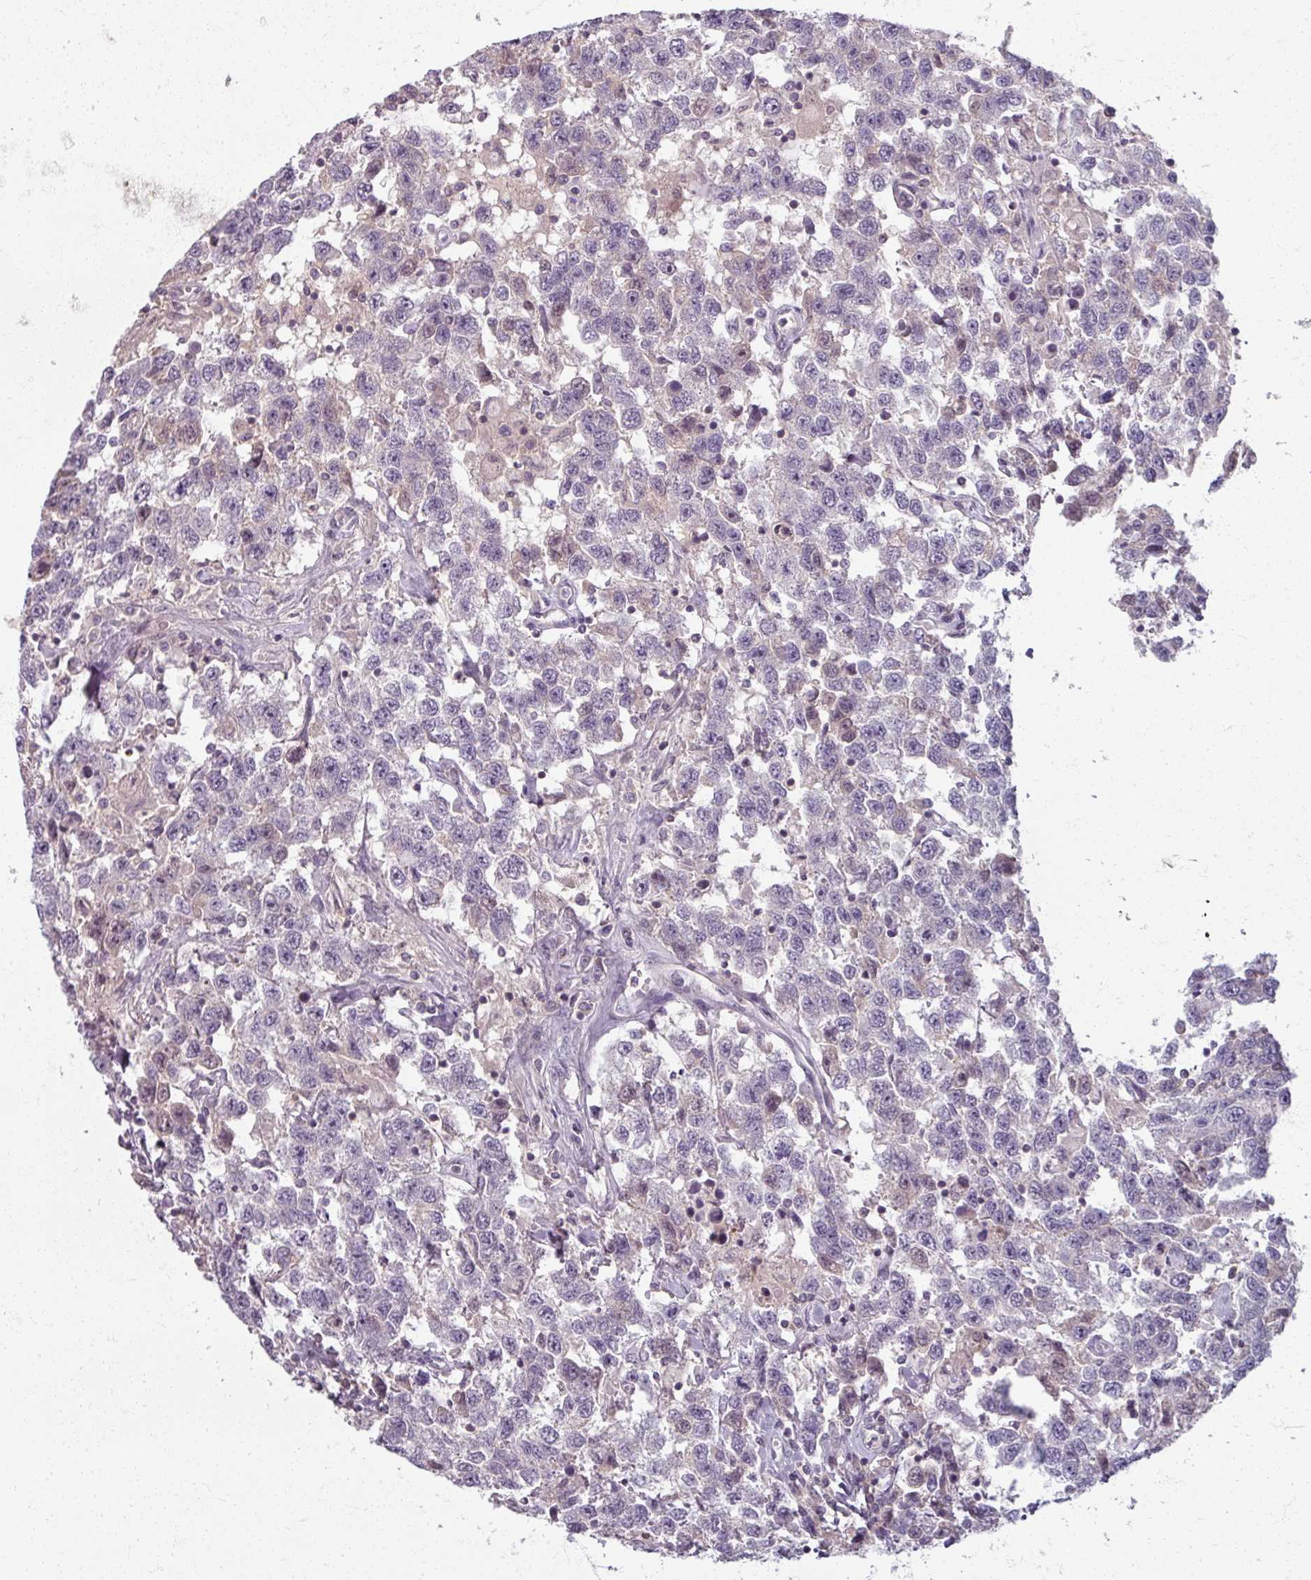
{"staining": {"intensity": "negative", "quantity": "none", "location": "none"}, "tissue": "testis cancer", "cell_type": "Tumor cells", "image_type": "cancer", "snomed": [{"axis": "morphology", "description": "Seminoma, NOS"}, {"axis": "topography", "description": "Testis"}], "caption": "This image is of testis seminoma stained with IHC to label a protein in brown with the nuclei are counter-stained blue. There is no expression in tumor cells. Brightfield microscopy of IHC stained with DAB (3,3'-diaminobenzidine) (brown) and hematoxylin (blue), captured at high magnification.", "gene": "TTLL7", "patient": {"sex": "male", "age": 41}}